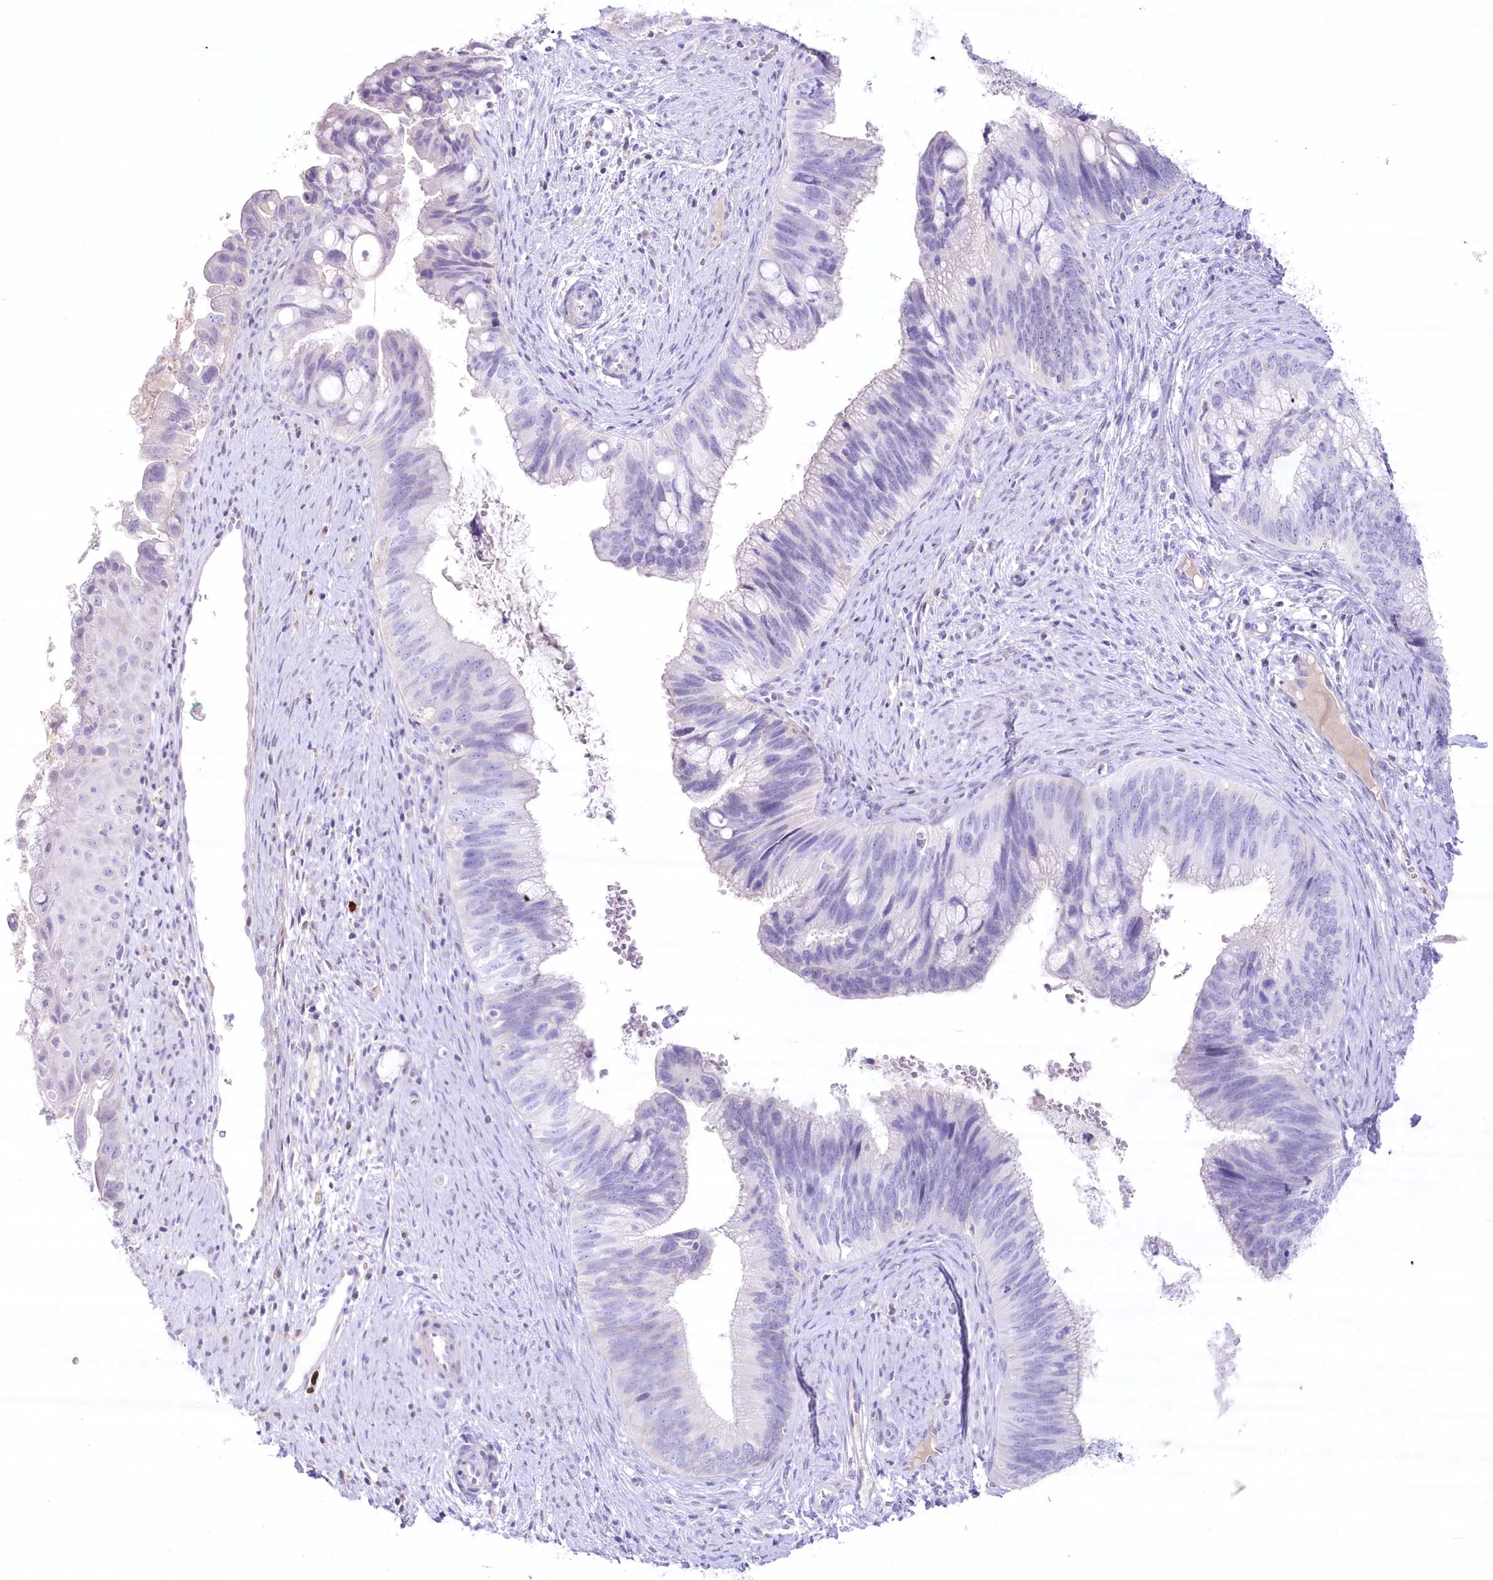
{"staining": {"intensity": "negative", "quantity": "none", "location": "none"}, "tissue": "cervical cancer", "cell_type": "Tumor cells", "image_type": "cancer", "snomed": [{"axis": "morphology", "description": "Adenocarcinoma, NOS"}, {"axis": "topography", "description": "Cervix"}], "caption": "A photomicrograph of human cervical adenocarcinoma is negative for staining in tumor cells.", "gene": "MYOZ1", "patient": {"sex": "female", "age": 42}}